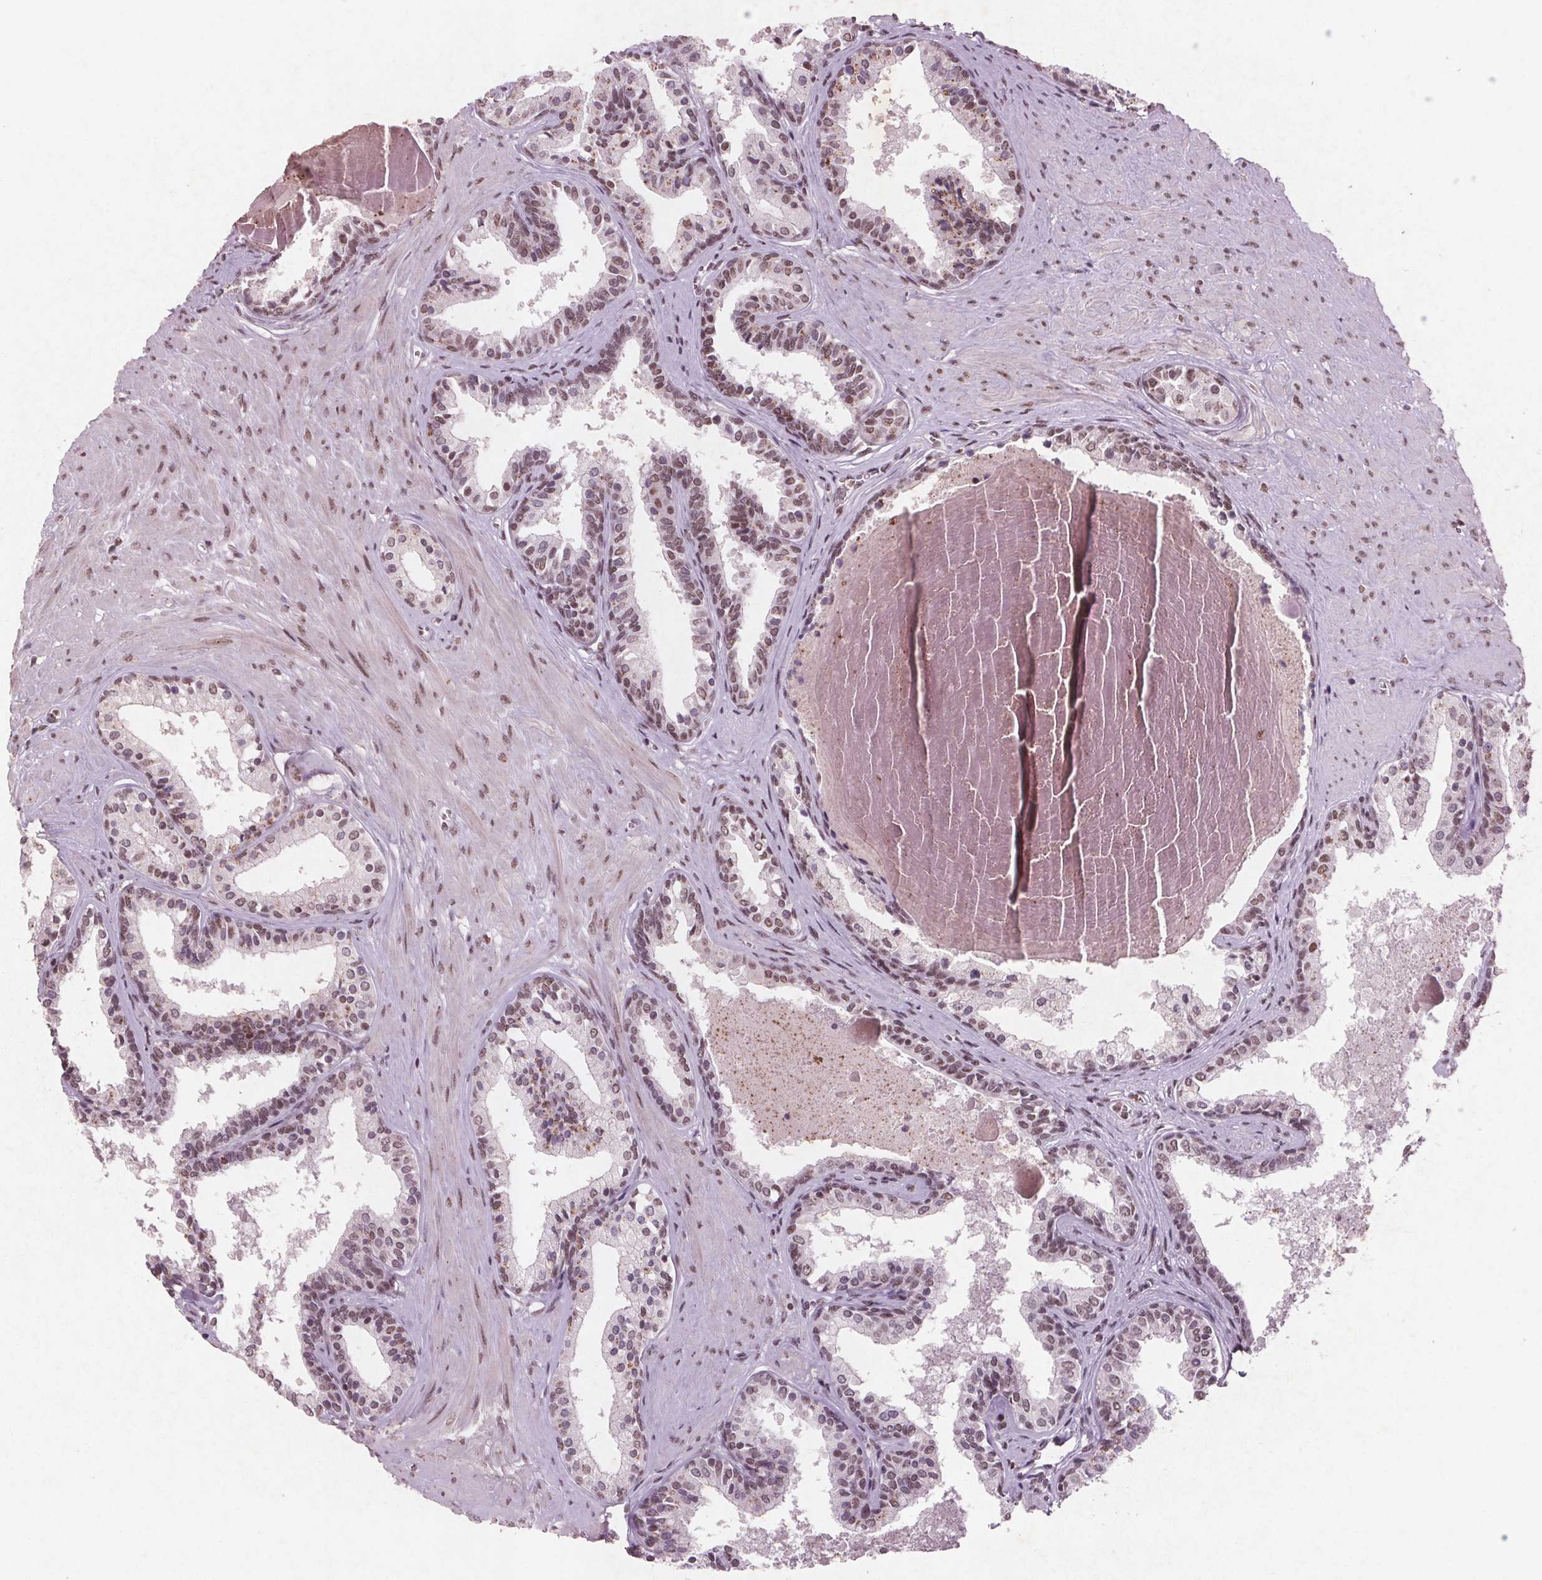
{"staining": {"intensity": "moderate", "quantity": "25%-75%", "location": "nuclear"}, "tissue": "prostate", "cell_type": "Glandular cells", "image_type": "normal", "snomed": [{"axis": "morphology", "description": "Normal tissue, NOS"}, {"axis": "topography", "description": "Prostate"}], "caption": "Protein staining of normal prostate exhibits moderate nuclear expression in about 25%-75% of glandular cells.", "gene": "RPS6KA2", "patient": {"sex": "male", "age": 61}}